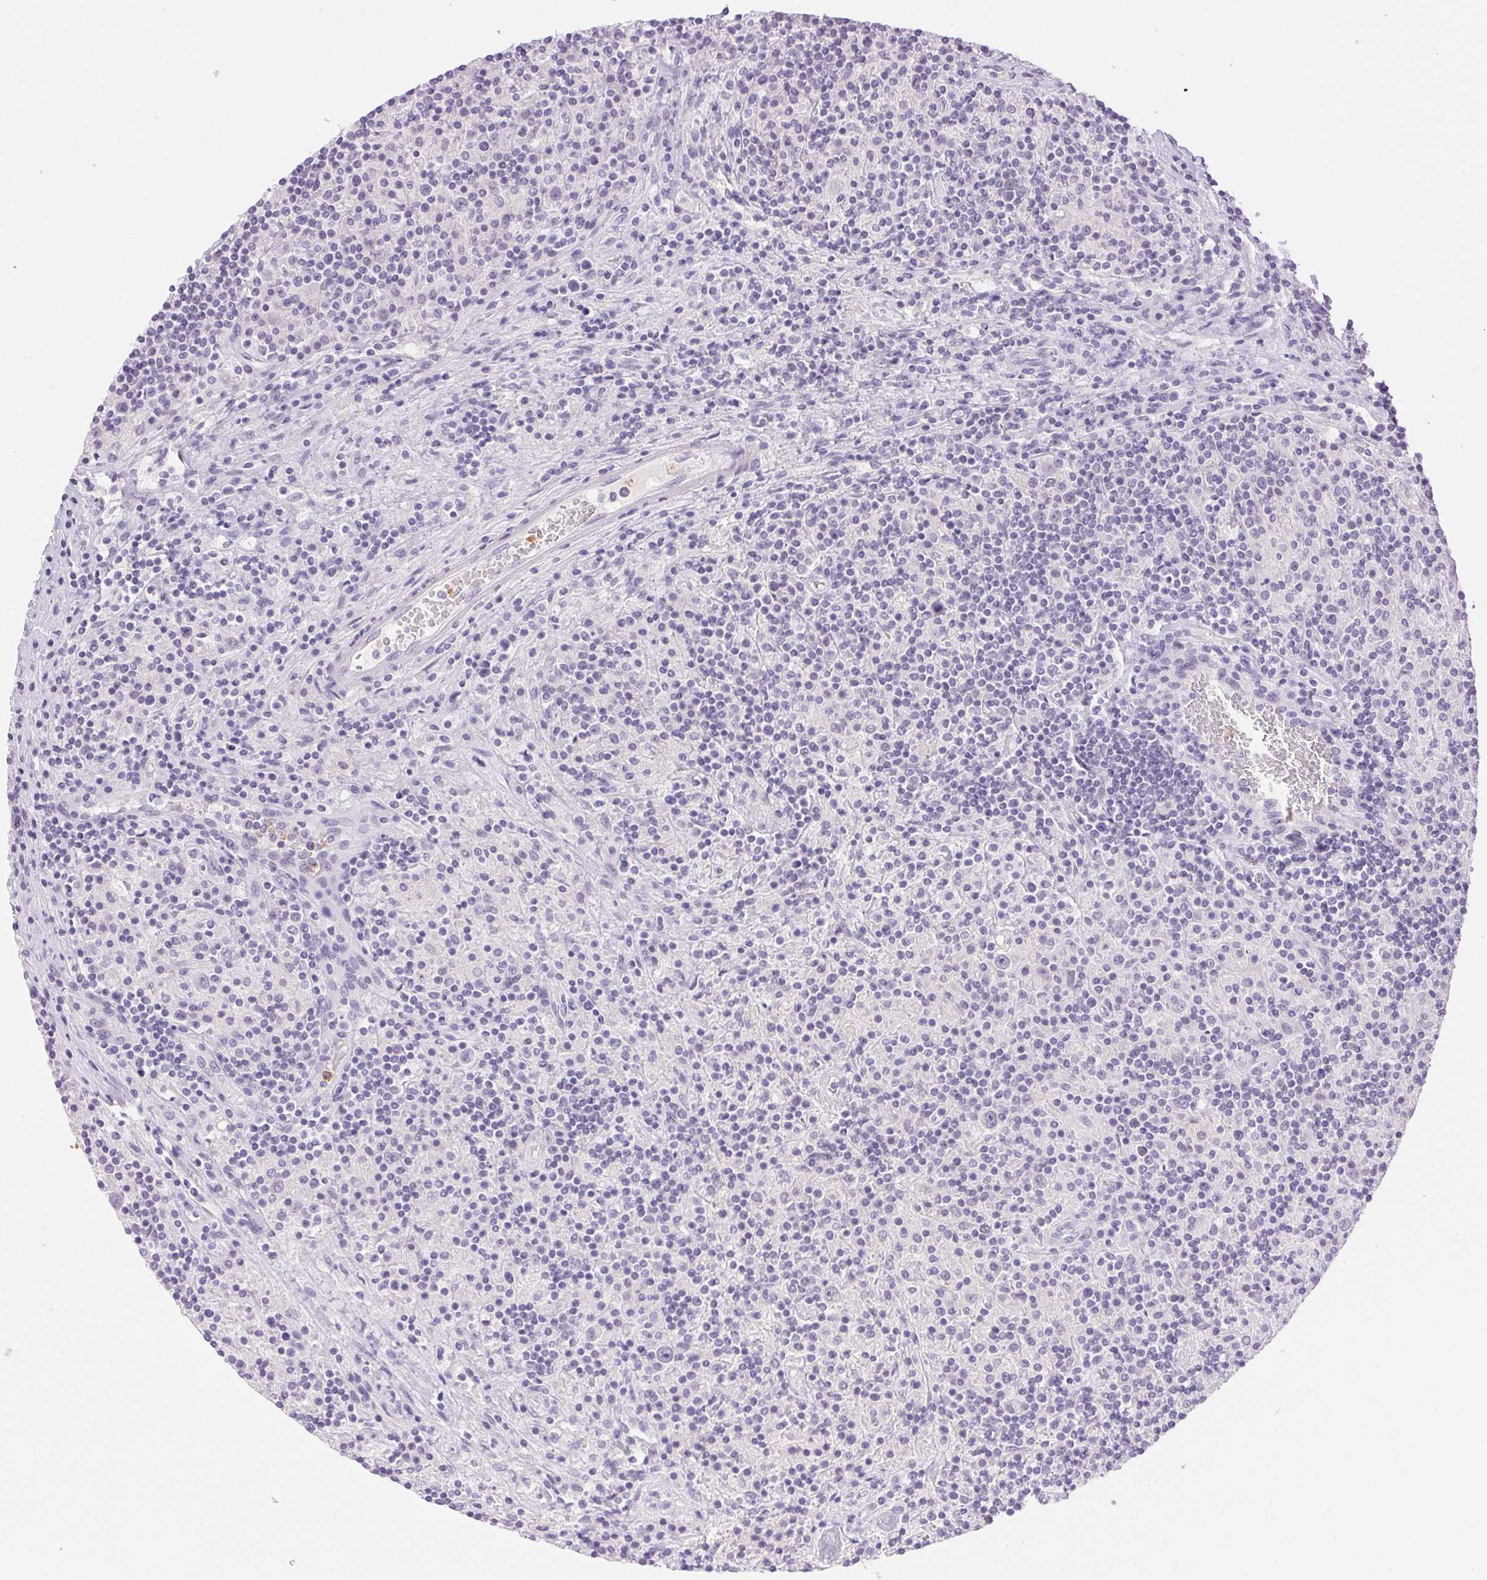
{"staining": {"intensity": "negative", "quantity": "none", "location": "none"}, "tissue": "lymphoma", "cell_type": "Tumor cells", "image_type": "cancer", "snomed": [{"axis": "morphology", "description": "Hodgkin's disease, NOS"}, {"axis": "topography", "description": "Lymph node"}], "caption": "Tumor cells show no significant positivity in lymphoma.", "gene": "EMX2", "patient": {"sex": "male", "age": 70}}